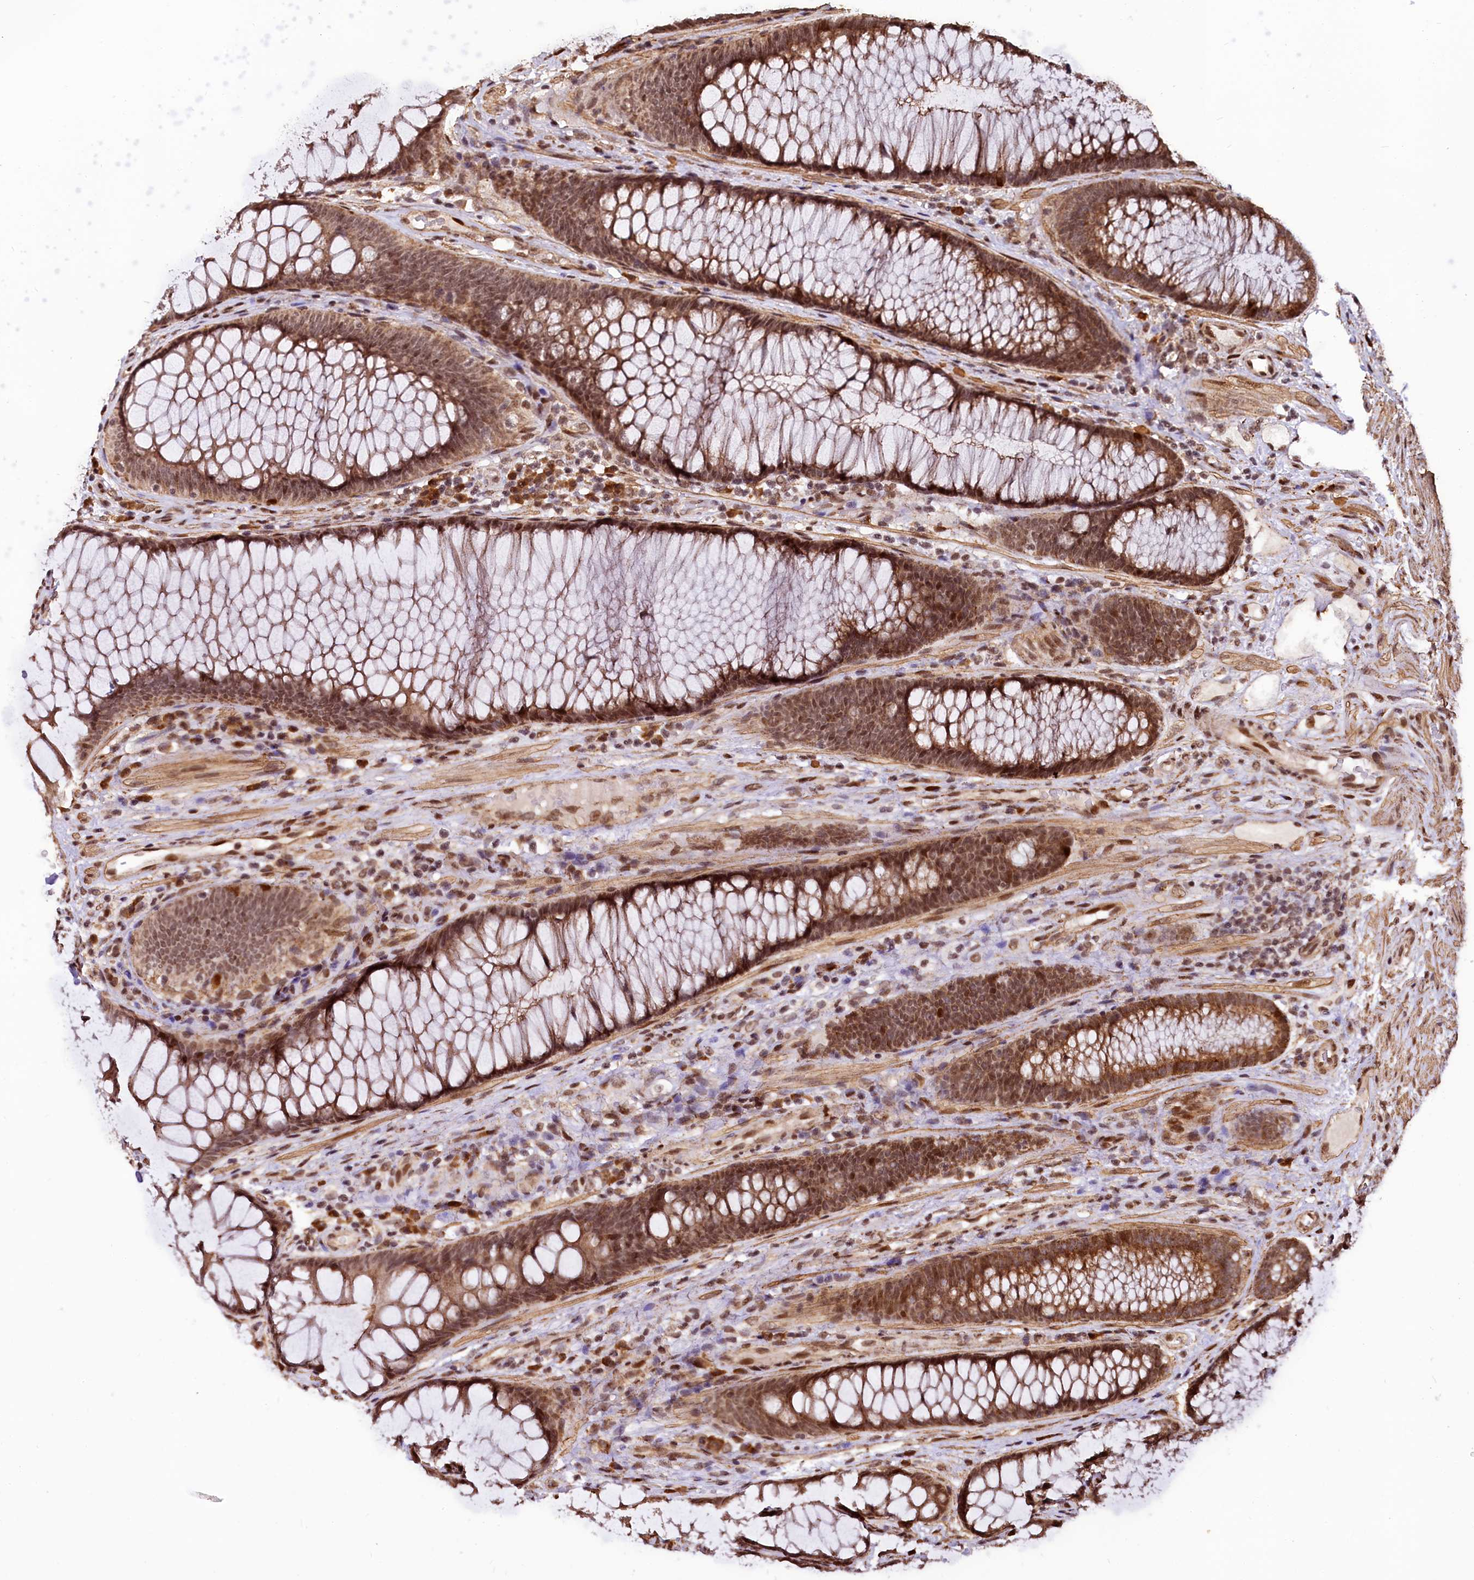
{"staining": {"intensity": "moderate", "quantity": ">75%", "location": "cytoplasmic/membranous,nuclear"}, "tissue": "colon", "cell_type": "Endothelial cells", "image_type": "normal", "snomed": [{"axis": "morphology", "description": "Normal tissue, NOS"}, {"axis": "topography", "description": "Colon"}], "caption": "Immunohistochemical staining of normal human colon displays moderate cytoplasmic/membranous,nuclear protein expression in about >75% of endothelial cells.", "gene": "PDS5B", "patient": {"sex": "female", "age": 82}}